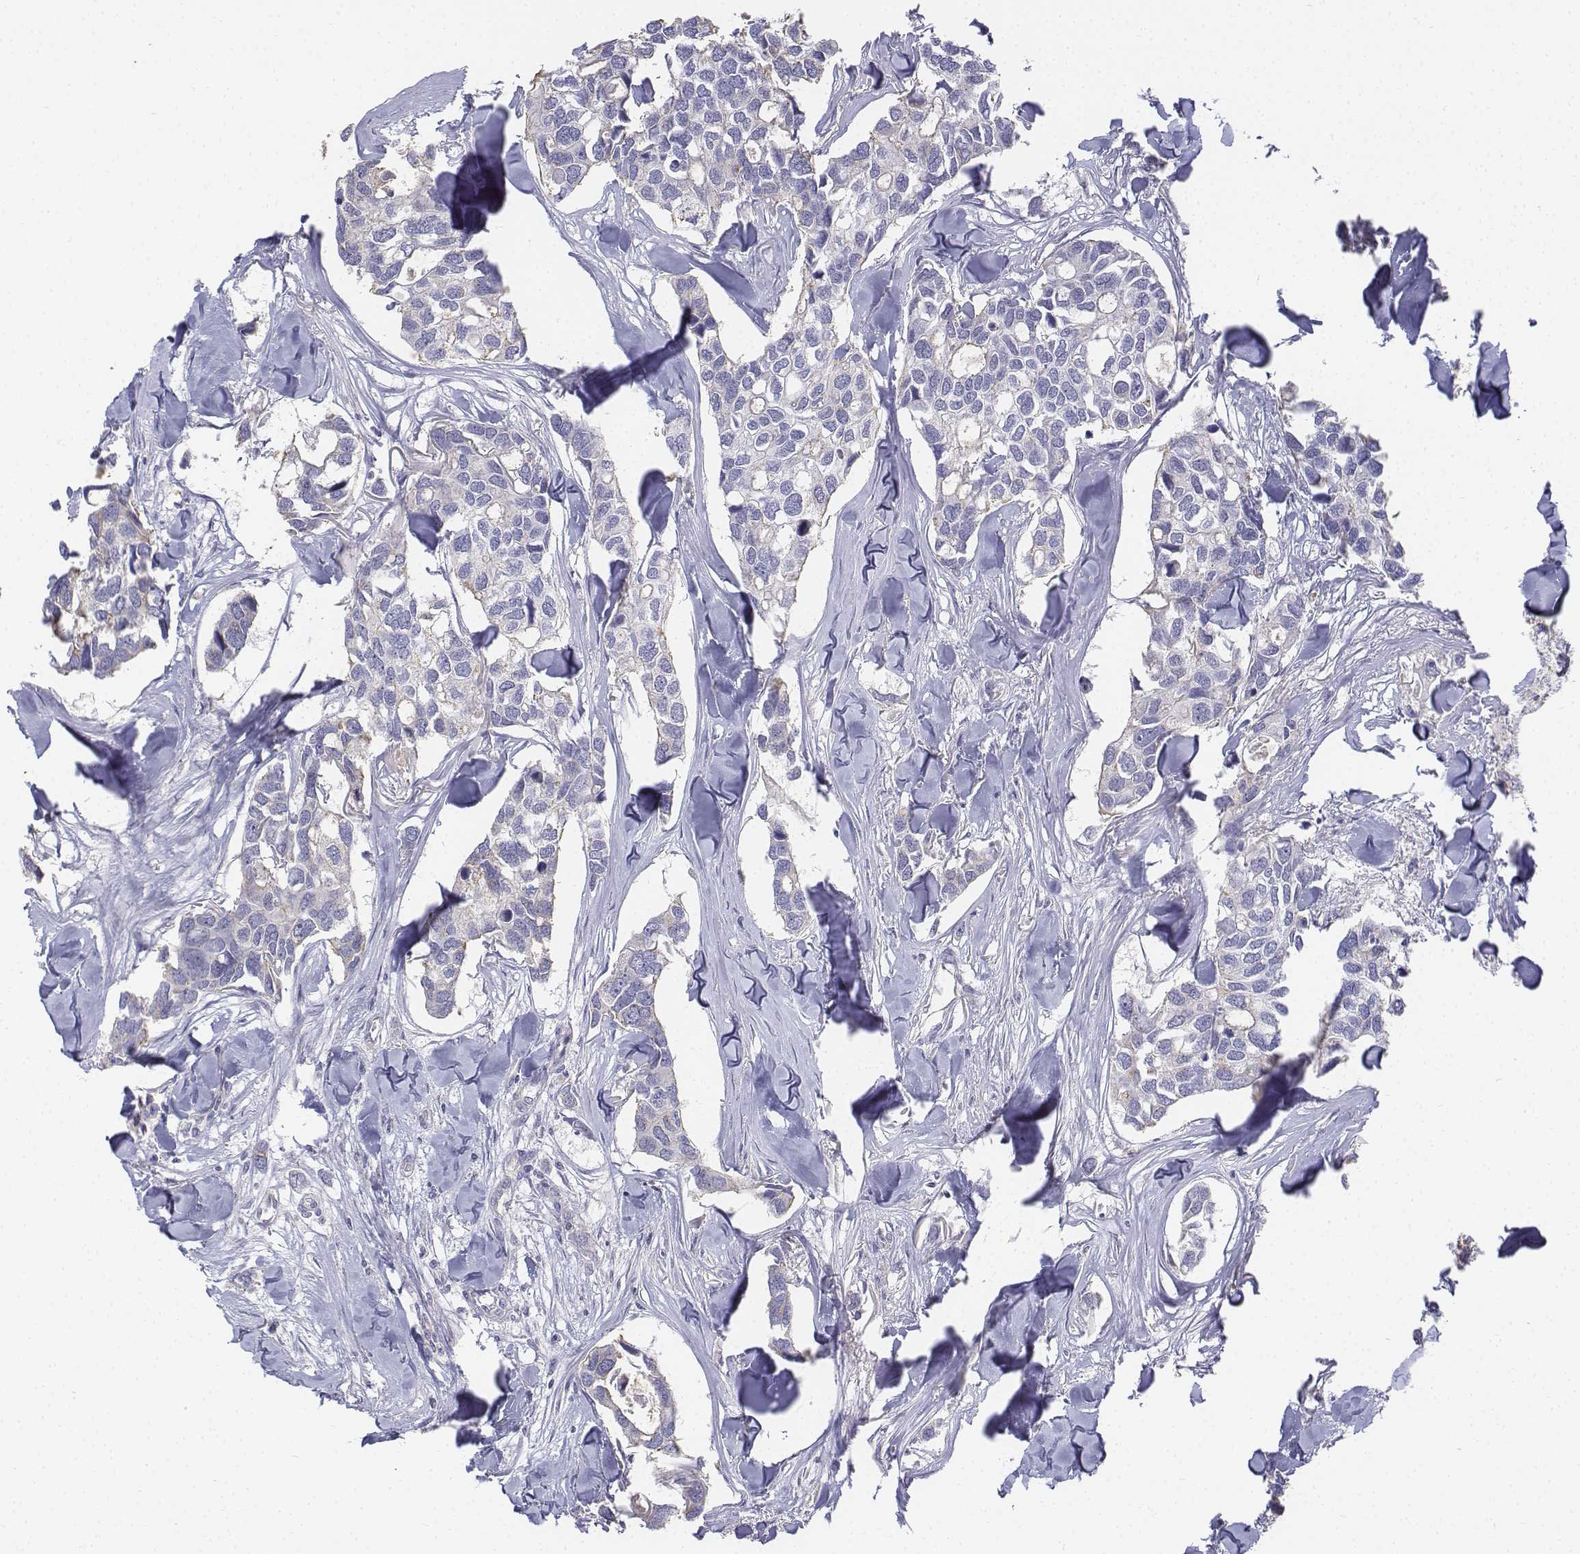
{"staining": {"intensity": "negative", "quantity": "none", "location": "none"}, "tissue": "breast cancer", "cell_type": "Tumor cells", "image_type": "cancer", "snomed": [{"axis": "morphology", "description": "Duct carcinoma"}, {"axis": "topography", "description": "Breast"}], "caption": "This image is of breast infiltrating ductal carcinoma stained with IHC to label a protein in brown with the nuclei are counter-stained blue. There is no expression in tumor cells. Nuclei are stained in blue.", "gene": "LGSN", "patient": {"sex": "female", "age": 83}}